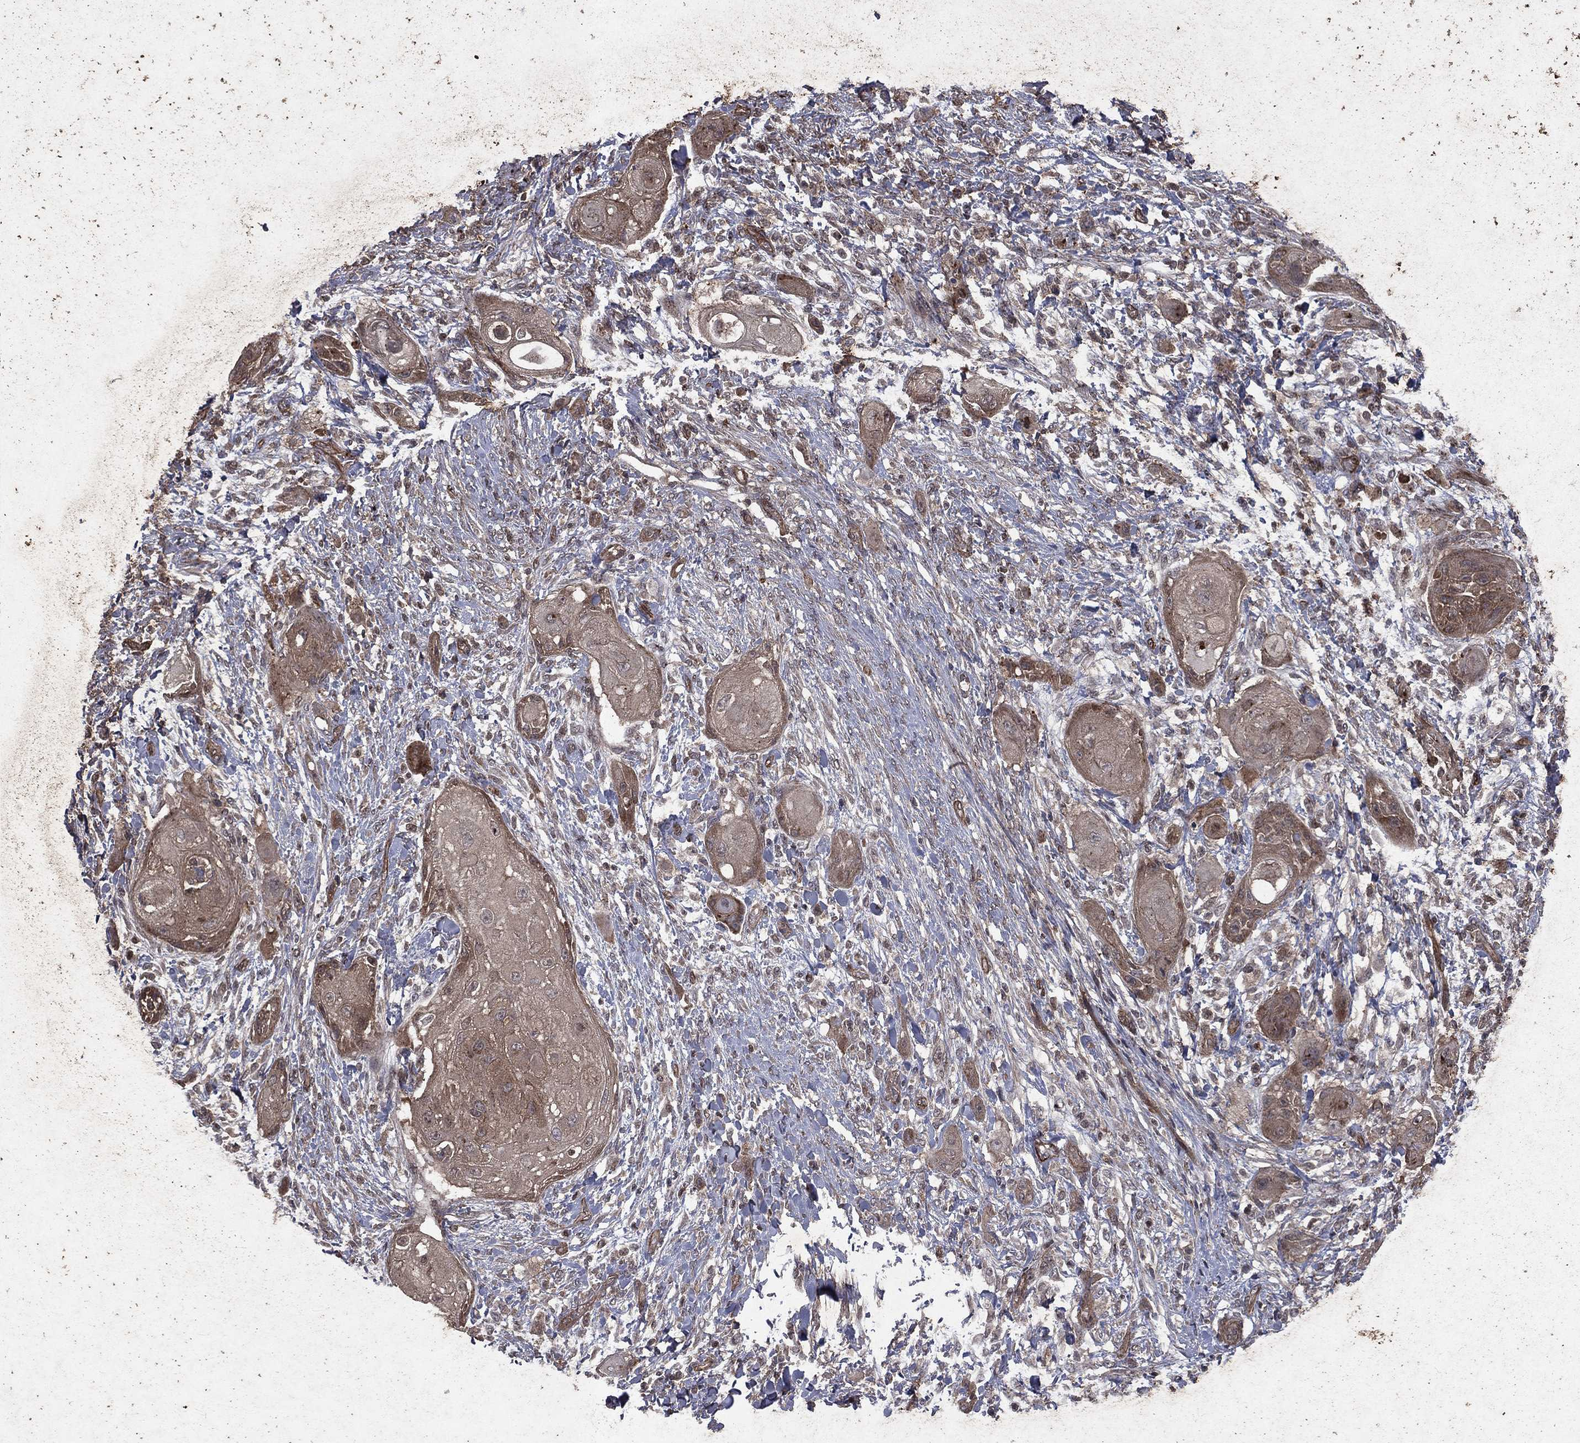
{"staining": {"intensity": "weak", "quantity": ">75%", "location": "cytoplasmic/membranous"}, "tissue": "skin cancer", "cell_type": "Tumor cells", "image_type": "cancer", "snomed": [{"axis": "morphology", "description": "Squamous cell carcinoma, NOS"}, {"axis": "topography", "description": "Skin"}], "caption": "A brown stain labels weak cytoplasmic/membranous positivity of a protein in skin squamous cell carcinoma tumor cells. (DAB = brown stain, brightfield microscopy at high magnification).", "gene": "FGD1", "patient": {"sex": "male", "age": 62}}